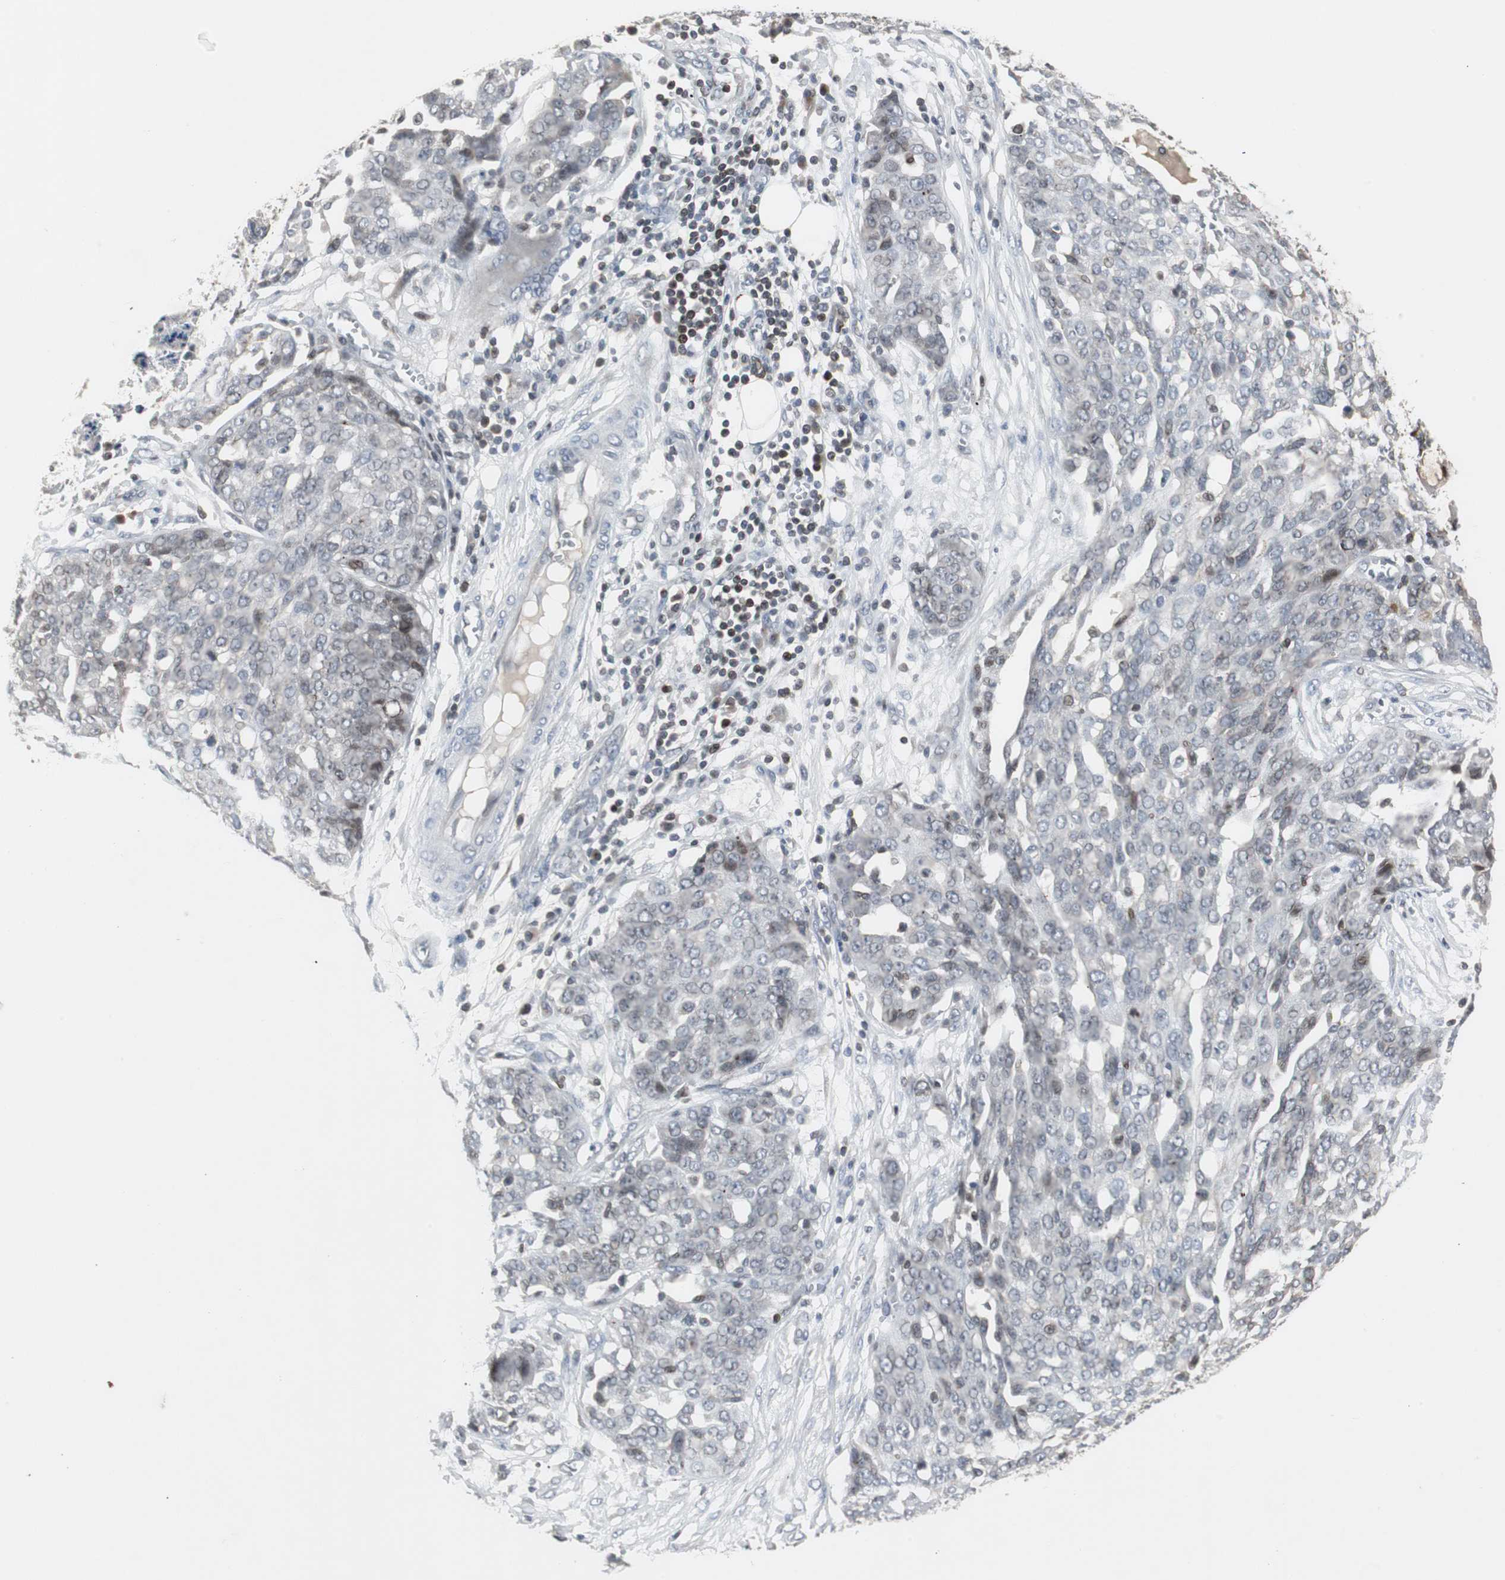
{"staining": {"intensity": "negative", "quantity": "none", "location": "none"}, "tissue": "ovarian cancer", "cell_type": "Tumor cells", "image_type": "cancer", "snomed": [{"axis": "morphology", "description": "Cystadenocarcinoma, serous, NOS"}, {"axis": "topography", "description": "Soft tissue"}, {"axis": "topography", "description": "Ovary"}], "caption": "Serous cystadenocarcinoma (ovarian) stained for a protein using immunohistochemistry (IHC) displays no staining tumor cells.", "gene": "ZNF396", "patient": {"sex": "female", "age": 57}}